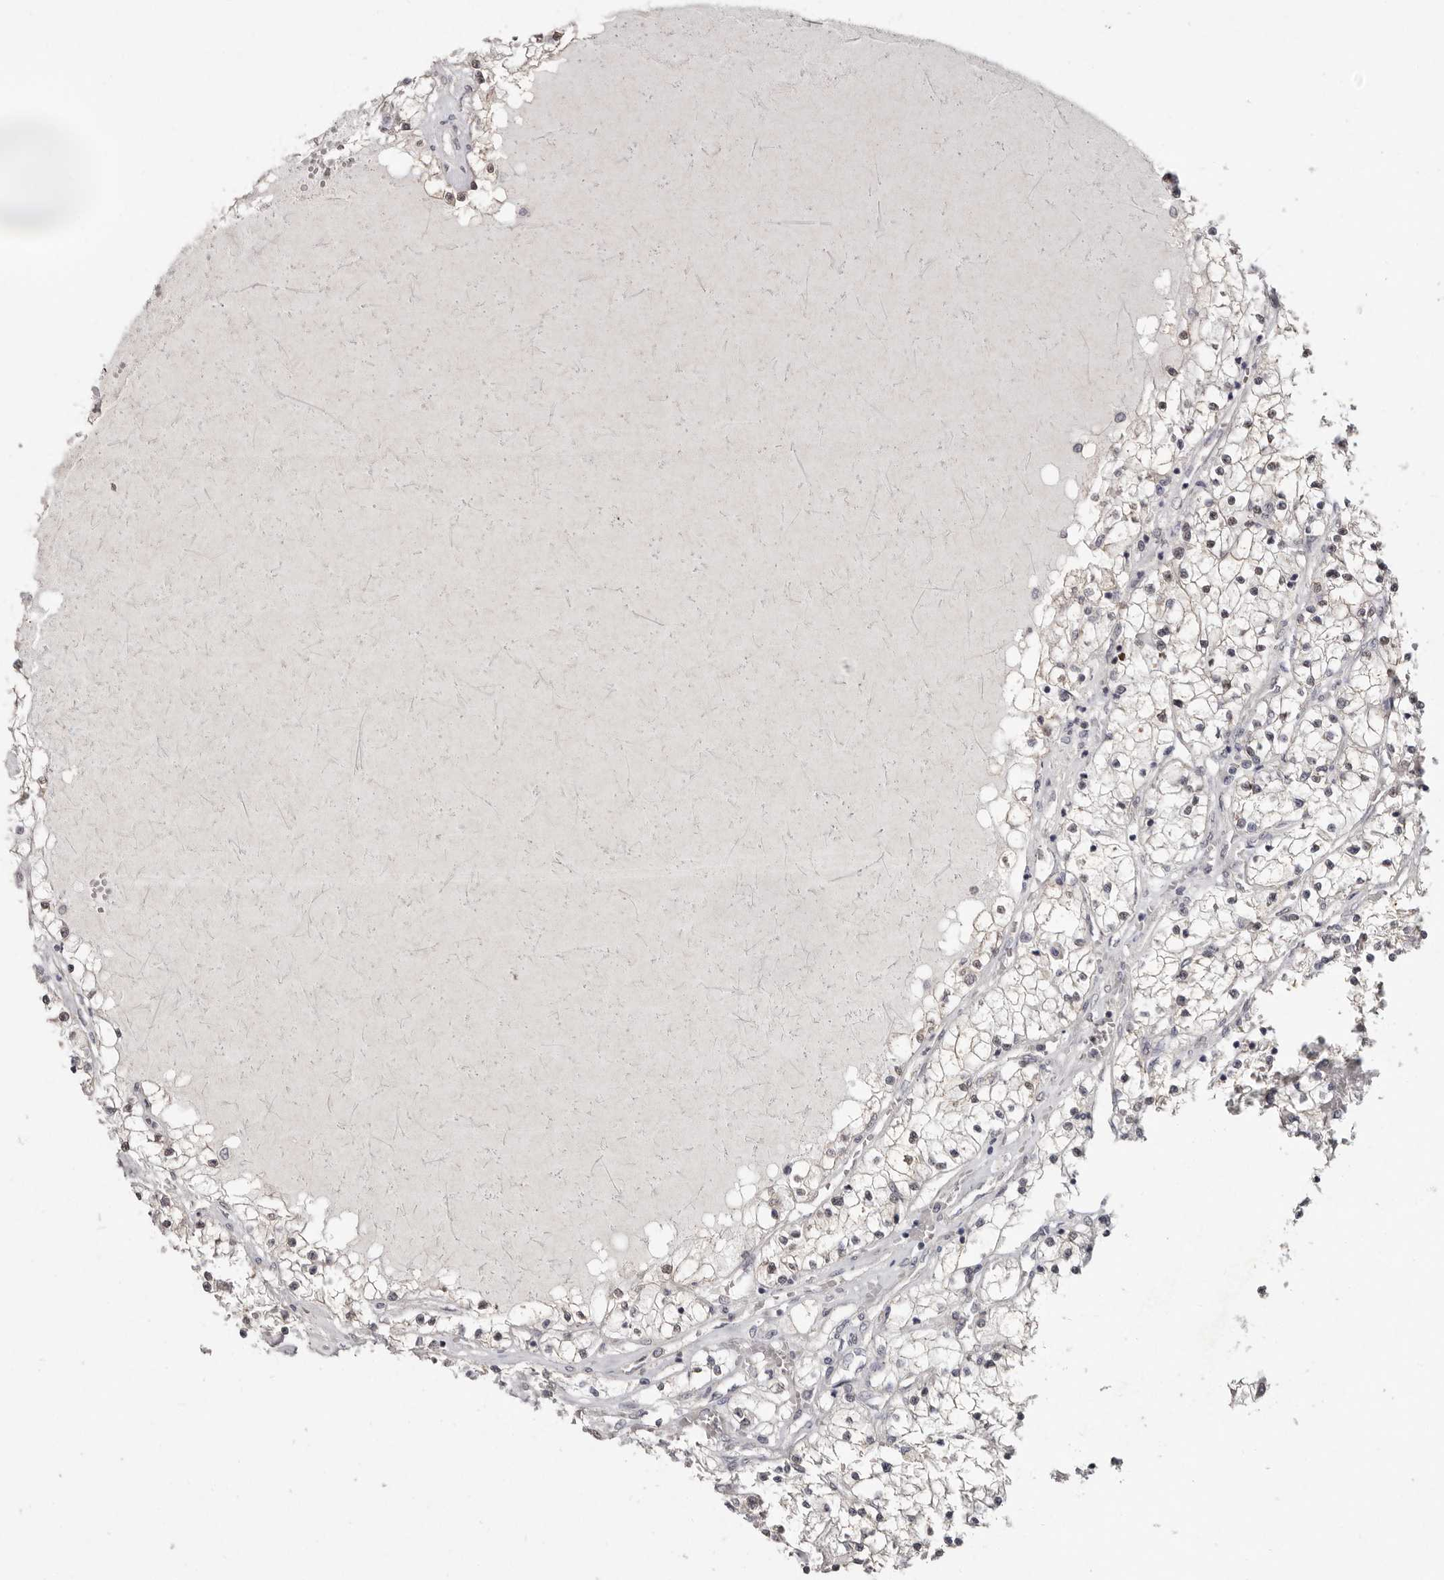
{"staining": {"intensity": "weak", "quantity": ">75%", "location": "nuclear"}, "tissue": "renal cancer", "cell_type": "Tumor cells", "image_type": "cancer", "snomed": [{"axis": "morphology", "description": "Normal tissue, NOS"}, {"axis": "morphology", "description": "Adenocarcinoma, NOS"}, {"axis": "topography", "description": "Kidney"}], "caption": "Protein staining by immunohistochemistry exhibits weak nuclear positivity in approximately >75% of tumor cells in renal cancer (adenocarcinoma). The protein is shown in brown color, while the nuclei are stained blue.", "gene": "LINGO2", "patient": {"sex": "male", "age": 68}}